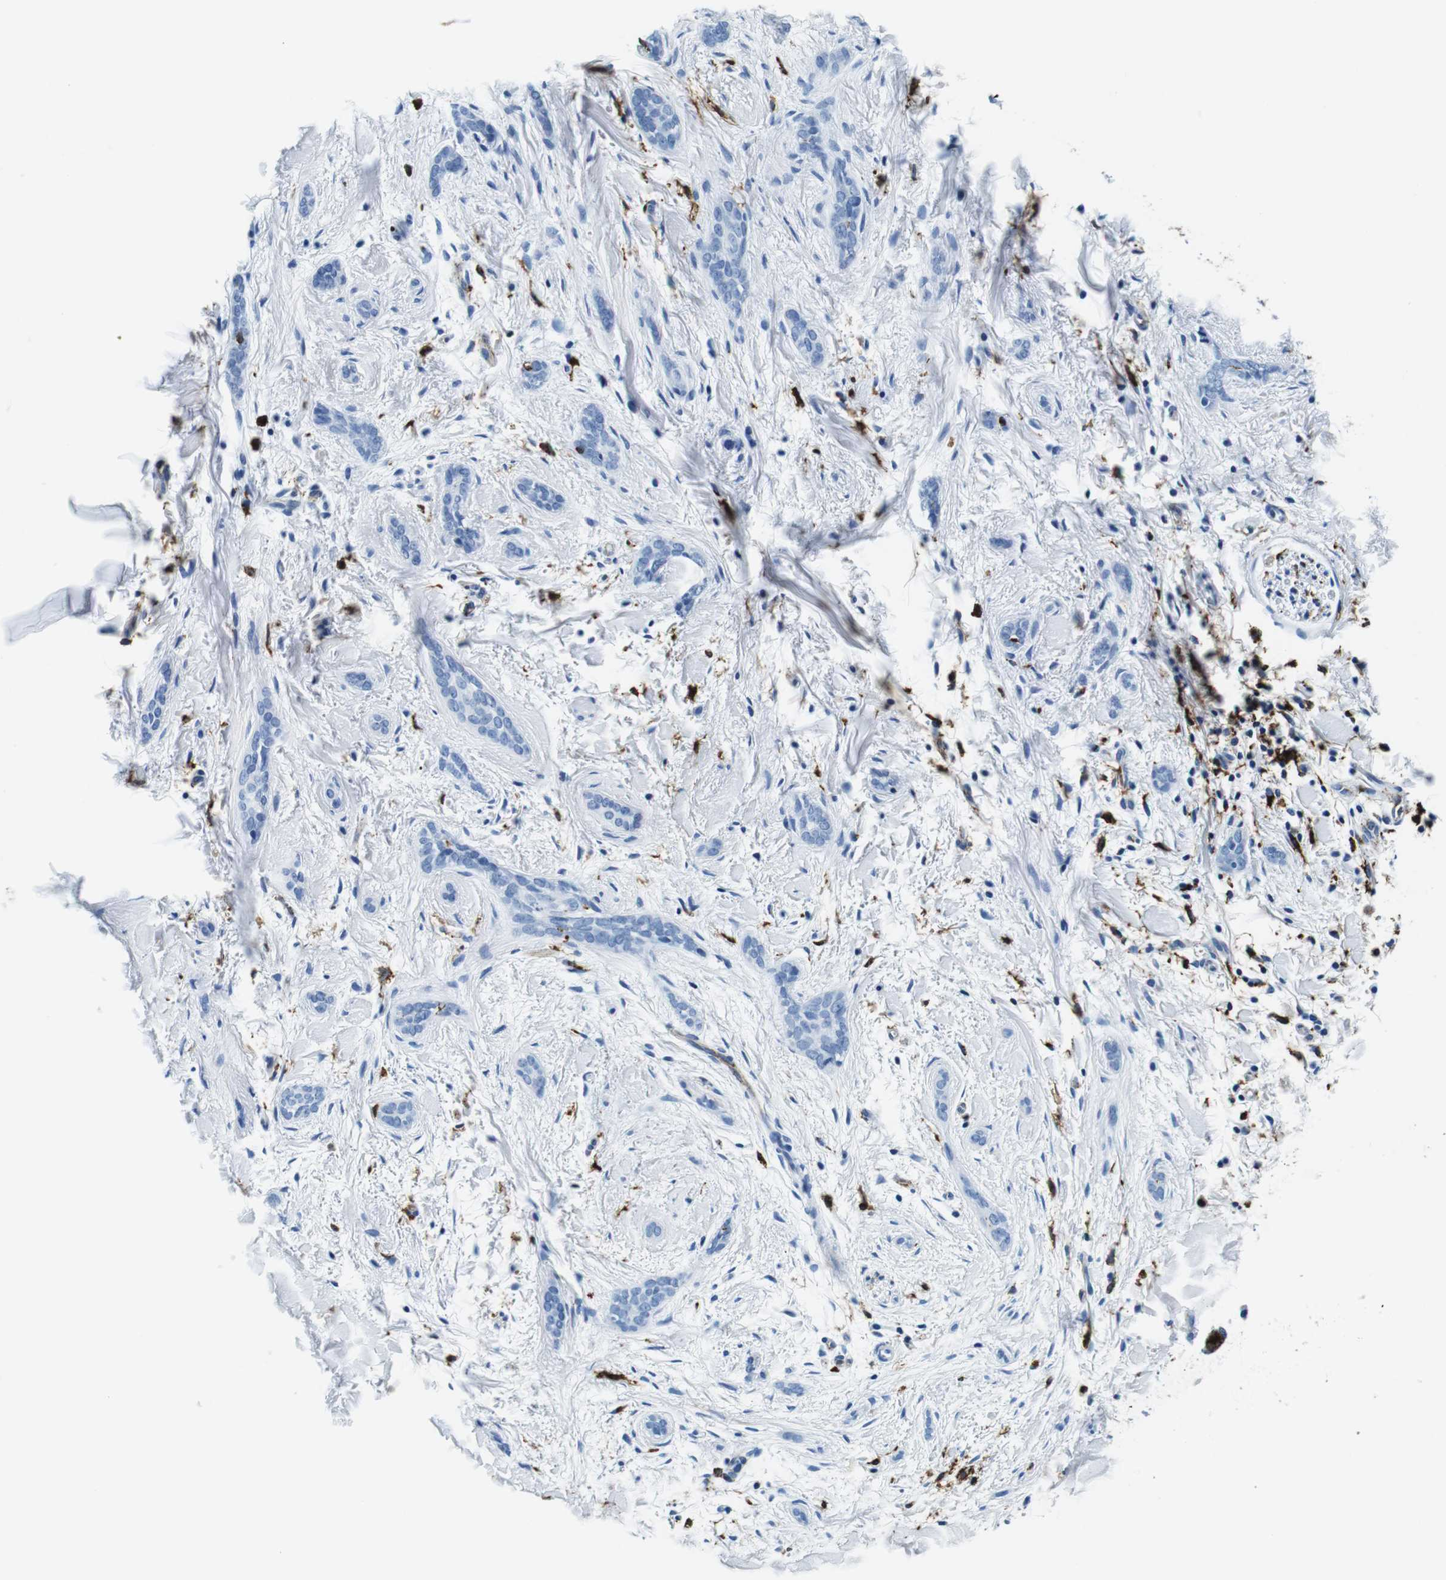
{"staining": {"intensity": "negative", "quantity": "none", "location": "none"}, "tissue": "skin cancer", "cell_type": "Tumor cells", "image_type": "cancer", "snomed": [{"axis": "morphology", "description": "Basal cell carcinoma"}, {"axis": "morphology", "description": "Adnexal tumor, benign"}, {"axis": "topography", "description": "Skin"}], "caption": "IHC histopathology image of neoplastic tissue: human skin cancer (benign adnexal tumor) stained with DAB (3,3'-diaminobenzidine) shows no significant protein positivity in tumor cells.", "gene": "HLA-DRB1", "patient": {"sex": "female", "age": 42}}